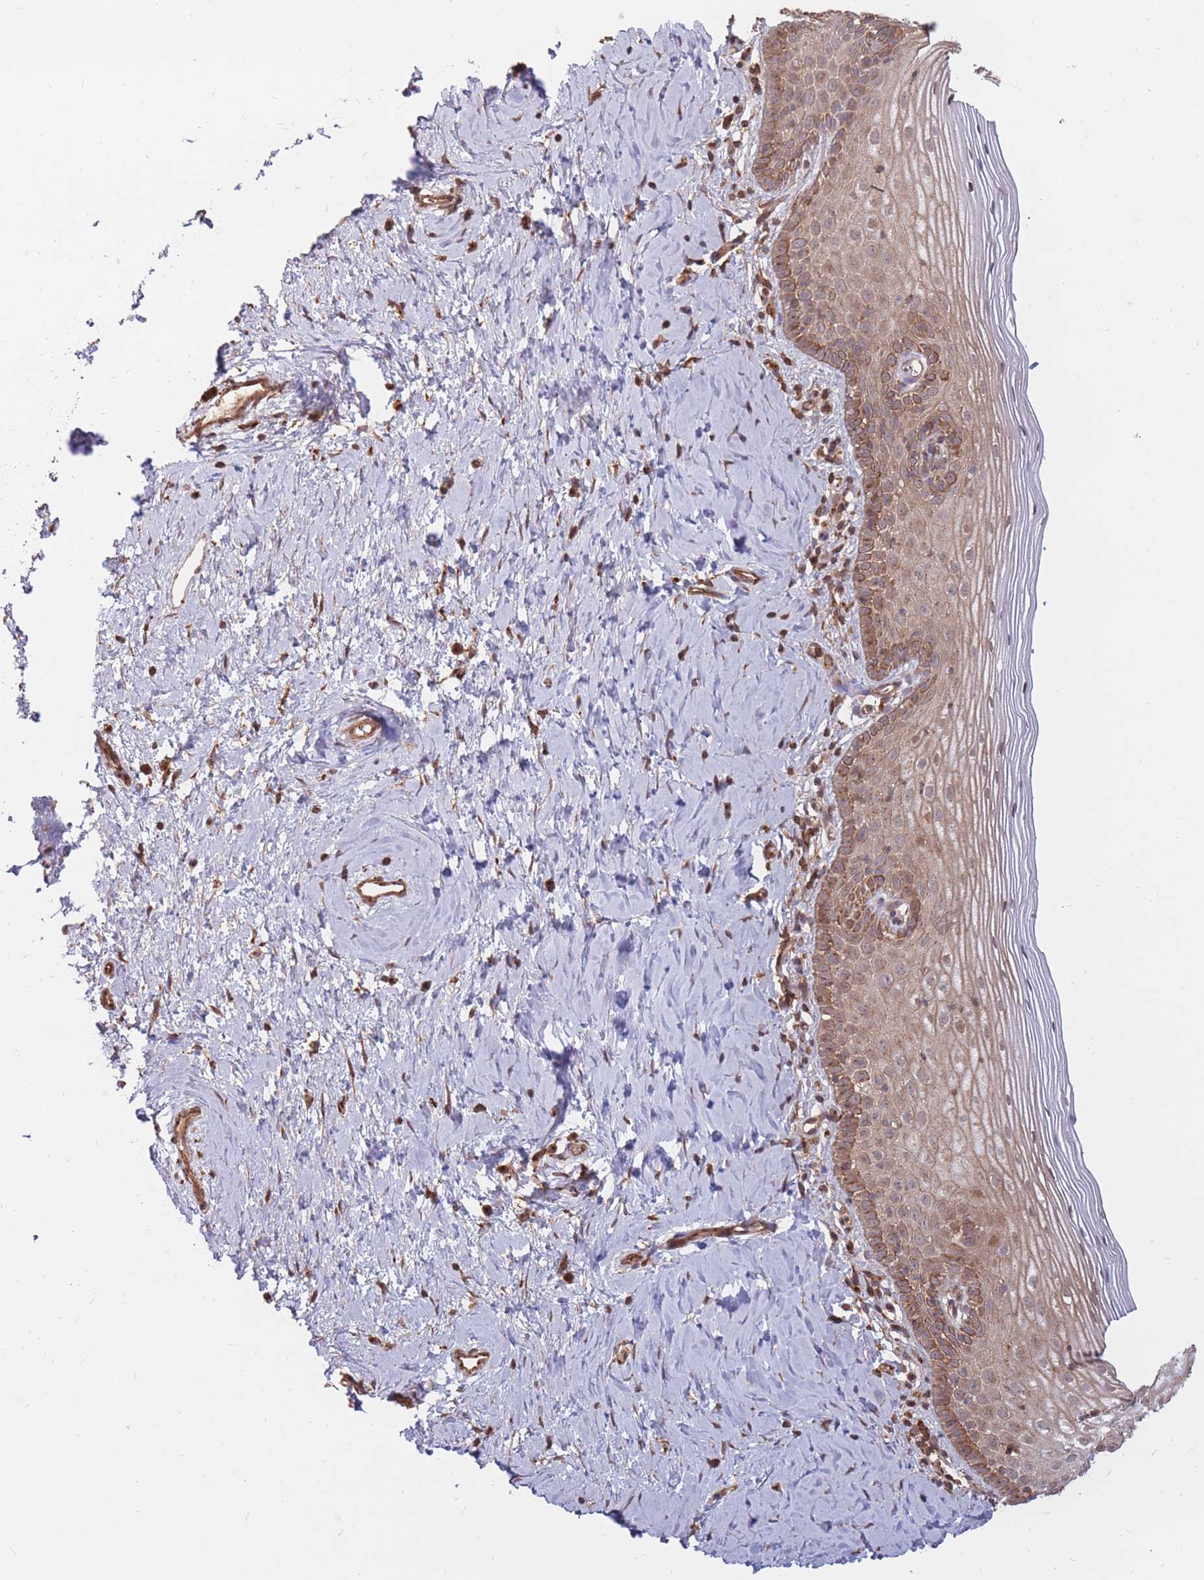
{"staining": {"intensity": "strong", "quantity": ">75%", "location": "cytoplasmic/membranous"}, "tissue": "cervix", "cell_type": "Glandular cells", "image_type": "normal", "snomed": [{"axis": "morphology", "description": "Normal tissue, NOS"}, {"axis": "topography", "description": "Cervix"}], "caption": "DAB (3,3'-diaminobenzidine) immunohistochemical staining of unremarkable human cervix exhibits strong cytoplasmic/membranous protein positivity in approximately >75% of glandular cells. The staining was performed using DAB (3,3'-diaminobenzidine) to visualize the protein expression in brown, while the nuclei were stained in blue with hematoxylin (Magnification: 20x).", "gene": "RASSF2", "patient": {"sex": "female", "age": 44}}